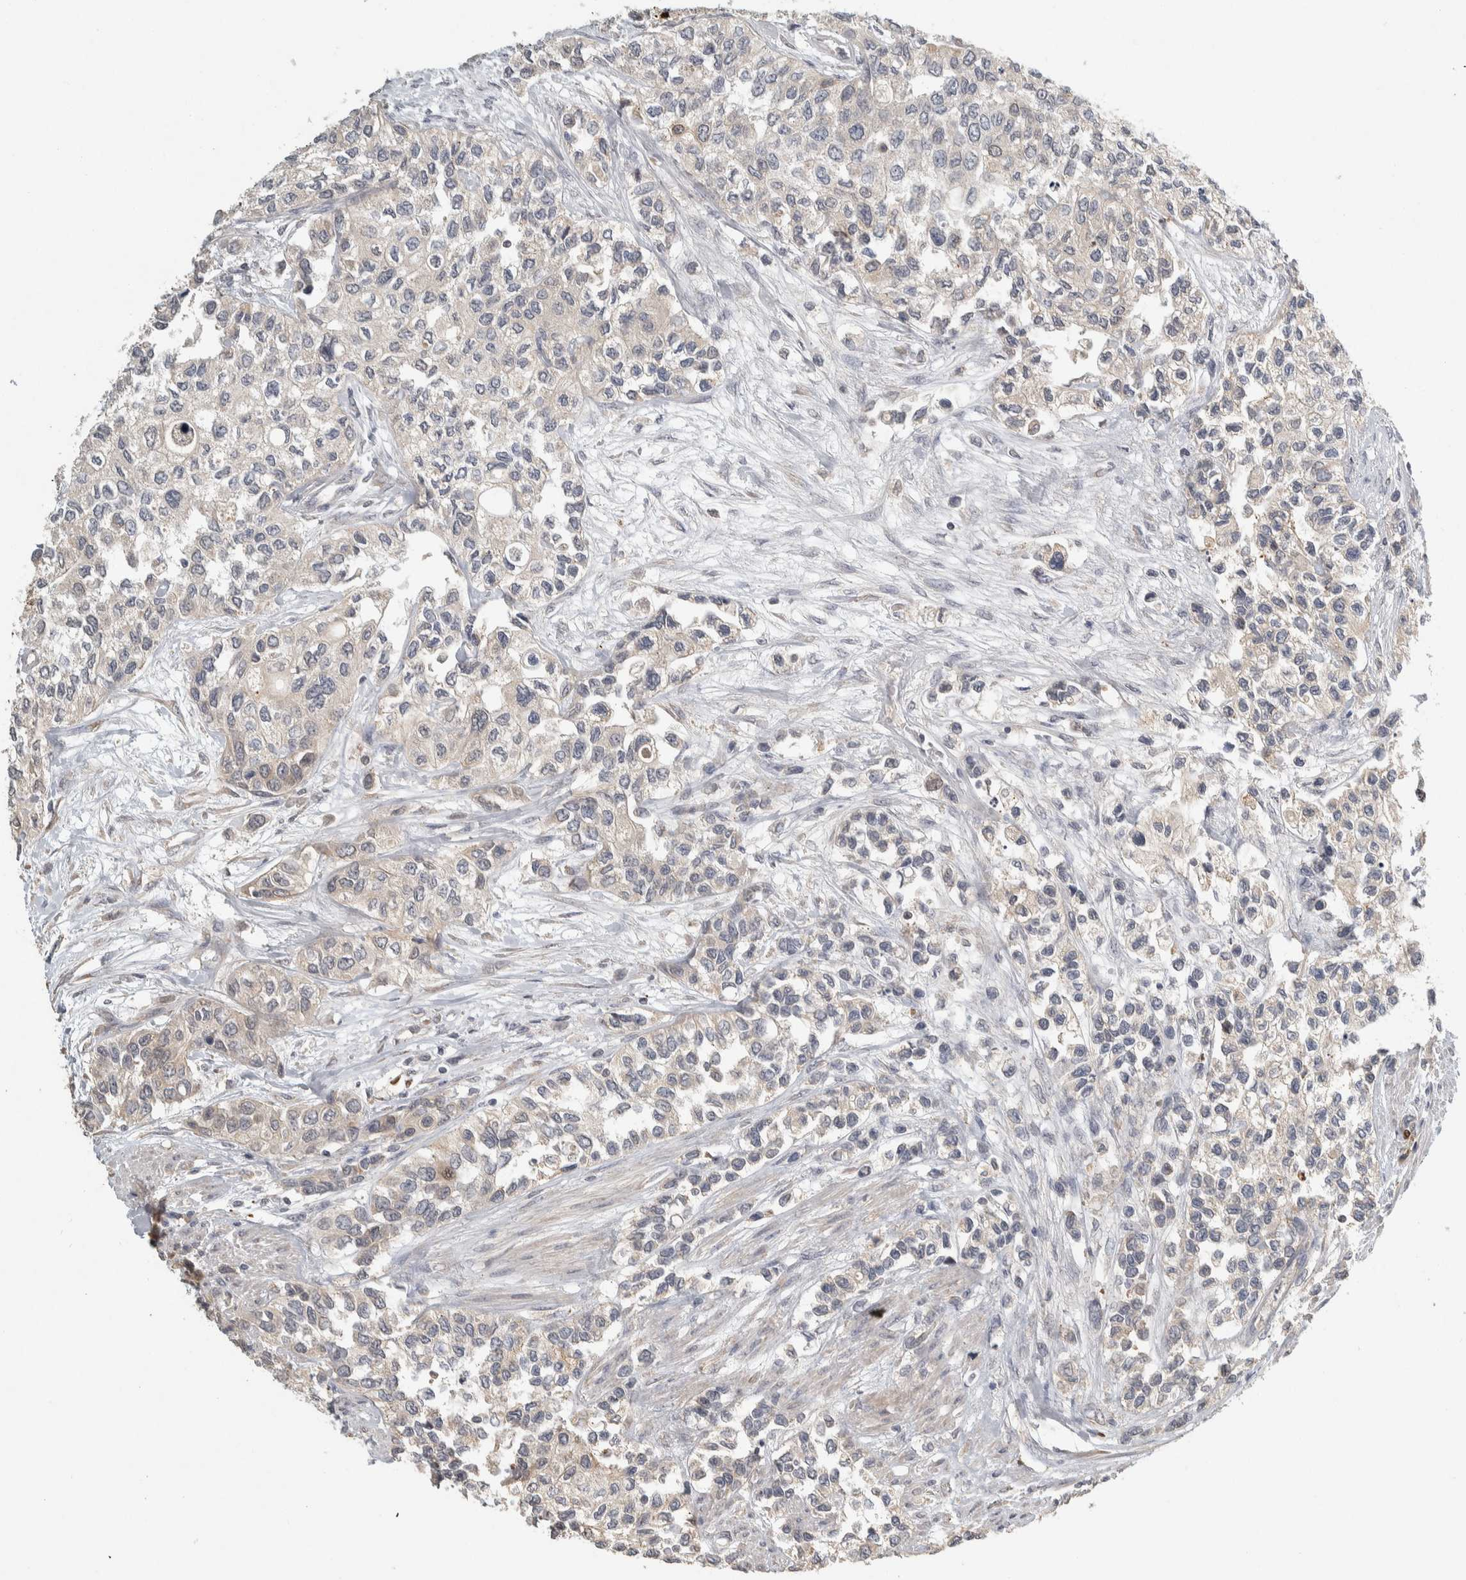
{"staining": {"intensity": "weak", "quantity": "<25%", "location": "cytoplasmic/membranous,nuclear"}, "tissue": "urothelial cancer", "cell_type": "Tumor cells", "image_type": "cancer", "snomed": [{"axis": "morphology", "description": "Urothelial carcinoma, High grade"}, {"axis": "topography", "description": "Urinary bladder"}], "caption": "Human urothelial carcinoma (high-grade) stained for a protein using immunohistochemistry (IHC) displays no positivity in tumor cells.", "gene": "EIF3H", "patient": {"sex": "female", "age": 56}}